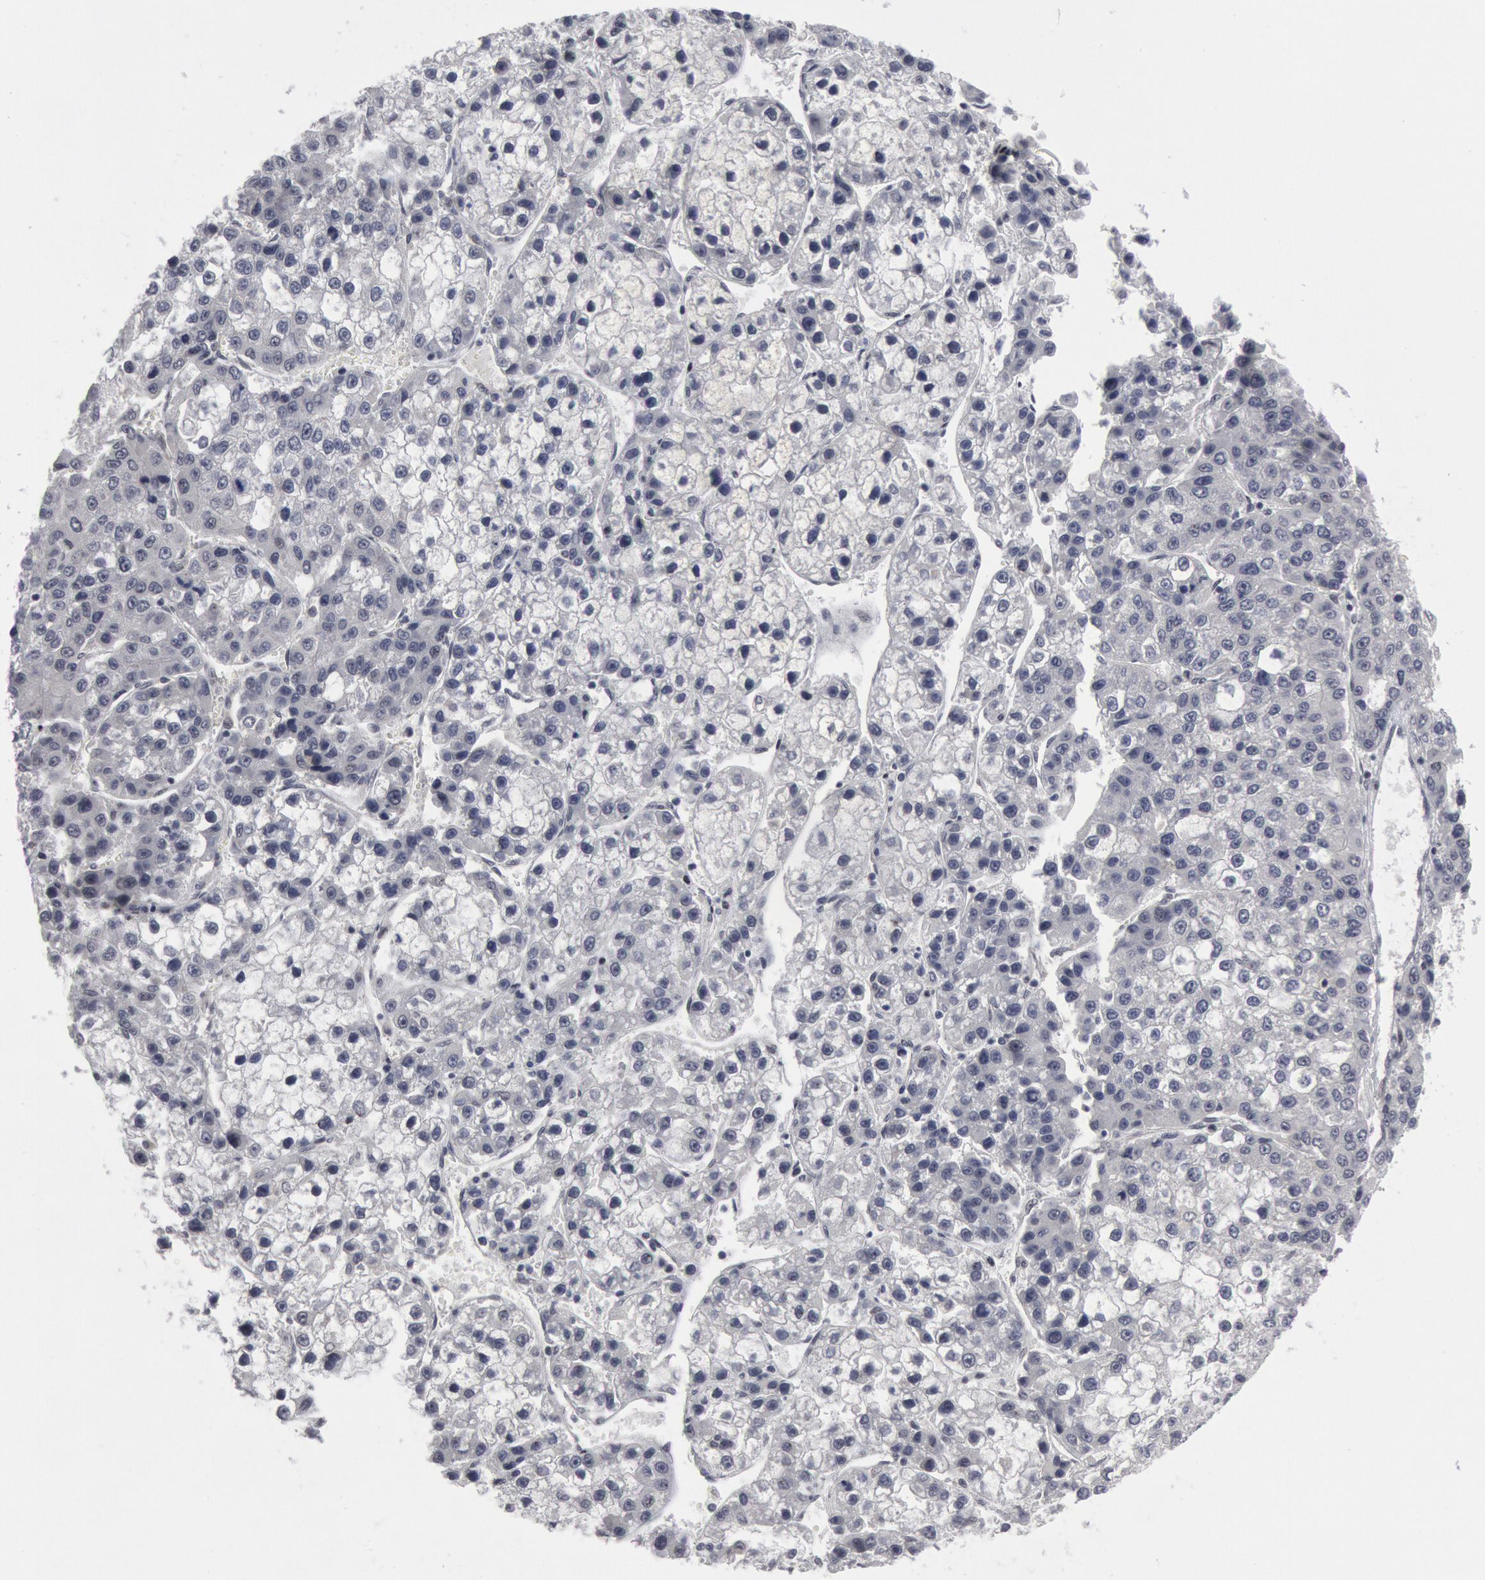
{"staining": {"intensity": "negative", "quantity": "none", "location": "none"}, "tissue": "liver cancer", "cell_type": "Tumor cells", "image_type": "cancer", "snomed": [{"axis": "morphology", "description": "Carcinoma, Hepatocellular, NOS"}, {"axis": "topography", "description": "Liver"}], "caption": "Immunohistochemical staining of liver cancer demonstrates no significant expression in tumor cells.", "gene": "FOXO1", "patient": {"sex": "female", "age": 66}}